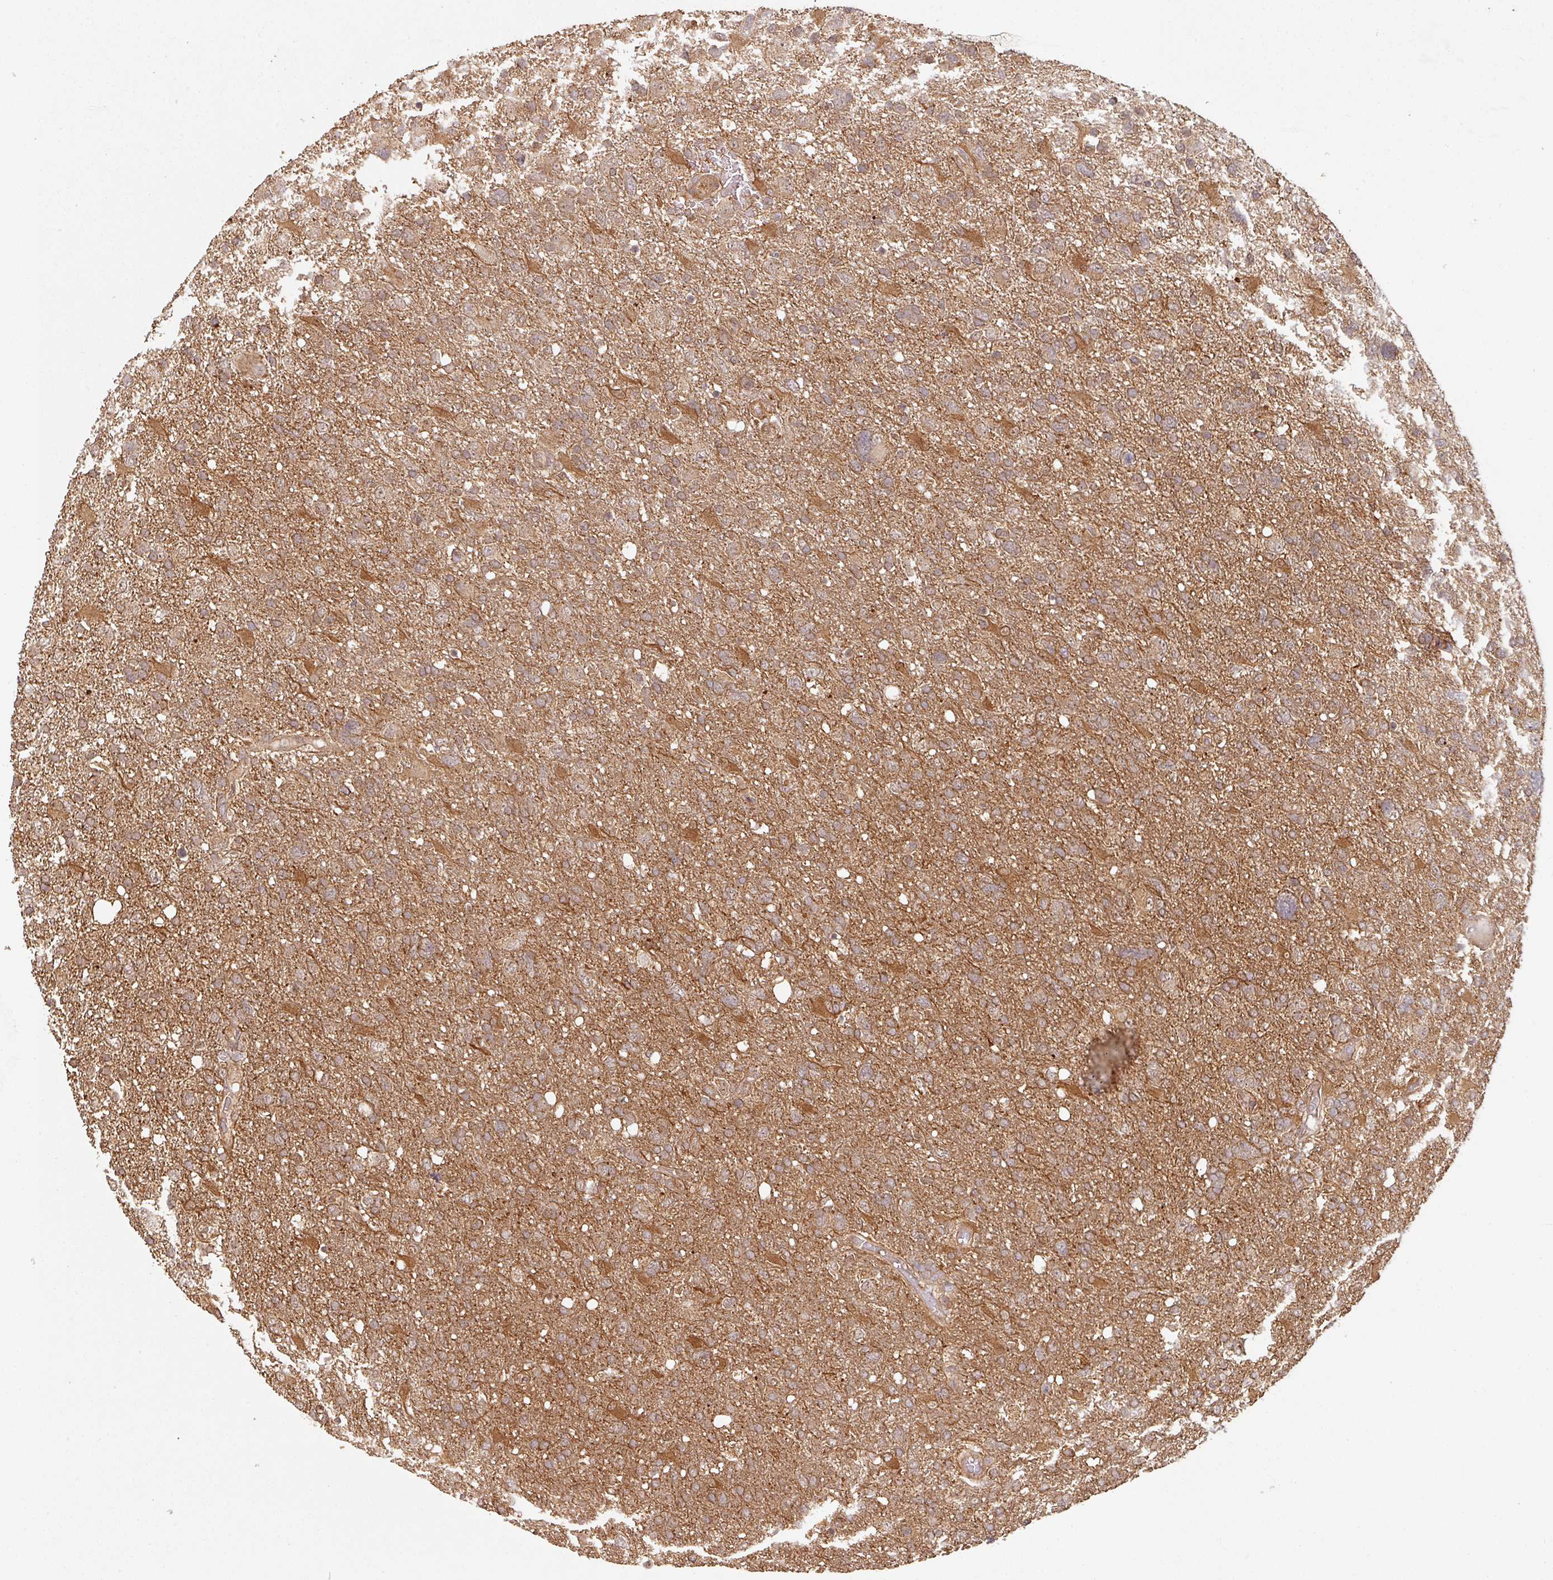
{"staining": {"intensity": "moderate", "quantity": ">75%", "location": "cytoplasmic/membranous"}, "tissue": "glioma", "cell_type": "Tumor cells", "image_type": "cancer", "snomed": [{"axis": "morphology", "description": "Glioma, malignant, High grade"}, {"axis": "topography", "description": "Brain"}], "caption": "This histopathology image displays immunohistochemistry (IHC) staining of glioma, with medium moderate cytoplasmic/membranous positivity in approximately >75% of tumor cells.", "gene": "ZNF322", "patient": {"sex": "male", "age": 61}}